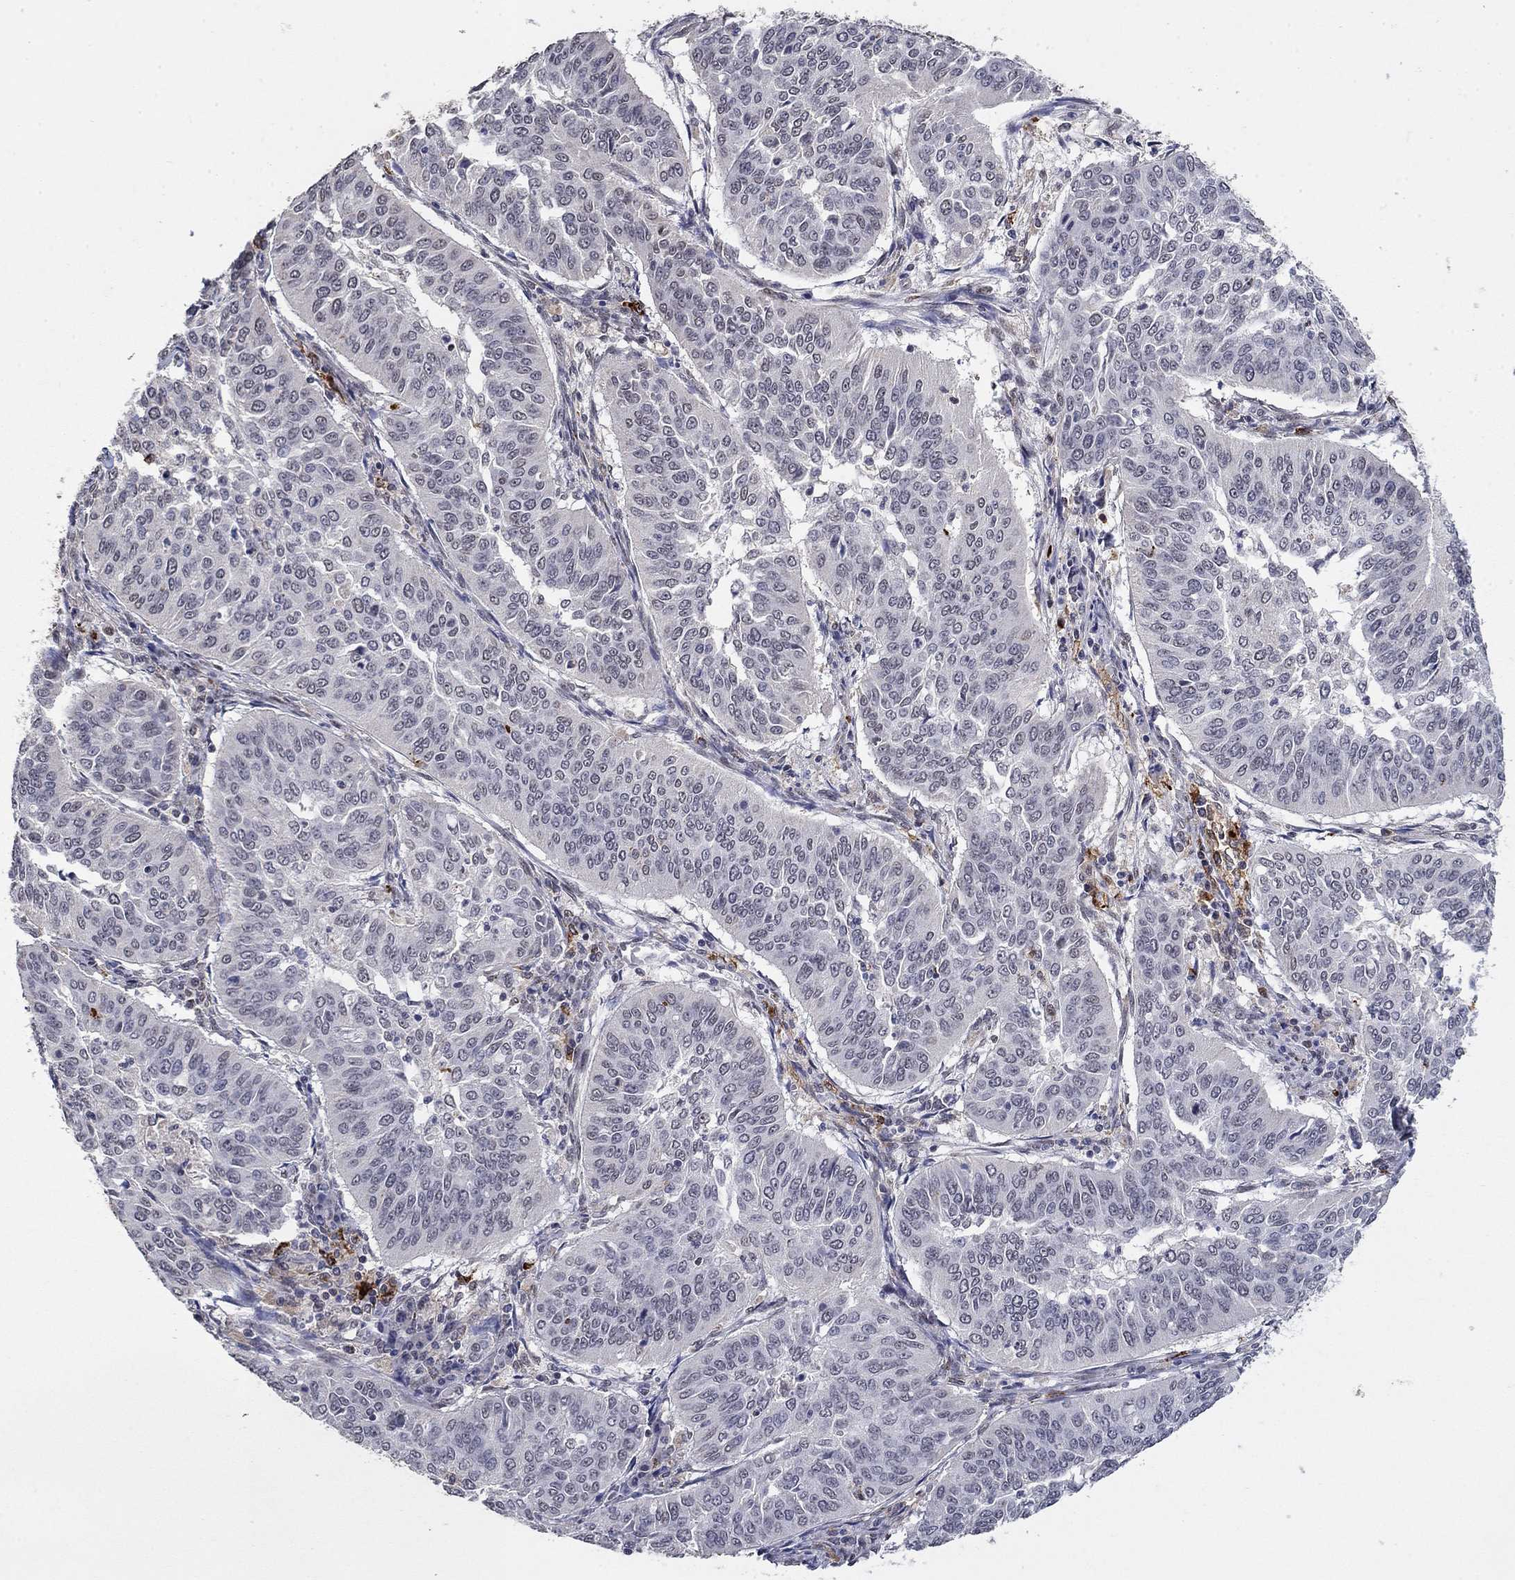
{"staining": {"intensity": "negative", "quantity": "none", "location": "none"}, "tissue": "cervical cancer", "cell_type": "Tumor cells", "image_type": "cancer", "snomed": [{"axis": "morphology", "description": "Normal tissue, NOS"}, {"axis": "morphology", "description": "Squamous cell carcinoma, NOS"}, {"axis": "topography", "description": "Cervix"}], "caption": "Immunohistochemistry (IHC) photomicrograph of neoplastic tissue: human squamous cell carcinoma (cervical) stained with DAB (3,3'-diaminobenzidine) demonstrates no significant protein expression in tumor cells.", "gene": "GRIA3", "patient": {"sex": "female", "age": 39}}